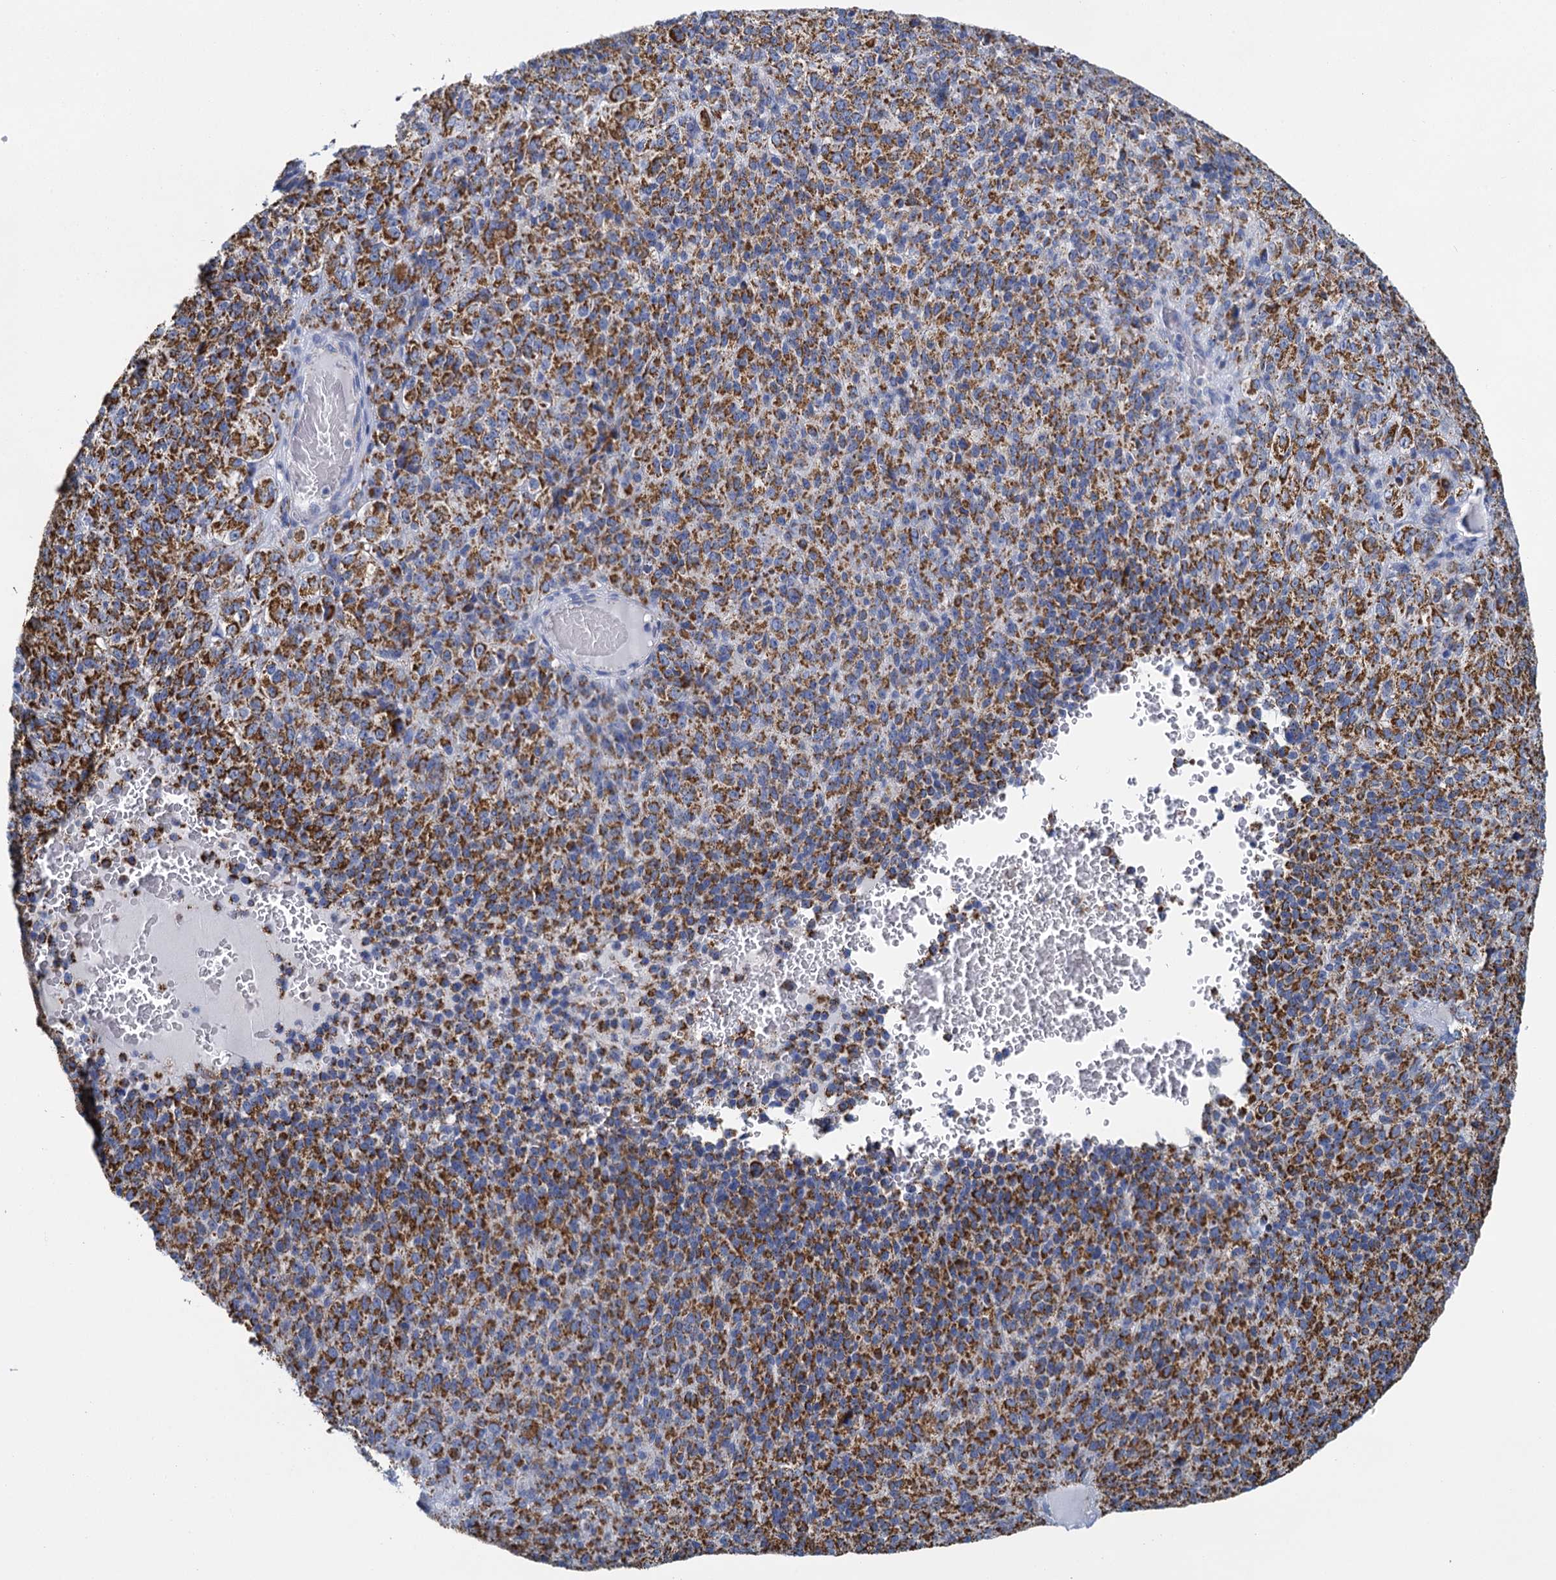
{"staining": {"intensity": "strong", "quantity": ">75%", "location": "cytoplasmic/membranous"}, "tissue": "melanoma", "cell_type": "Tumor cells", "image_type": "cancer", "snomed": [{"axis": "morphology", "description": "Malignant melanoma, Metastatic site"}, {"axis": "topography", "description": "Brain"}], "caption": "This histopathology image exhibits malignant melanoma (metastatic site) stained with immunohistochemistry (IHC) to label a protein in brown. The cytoplasmic/membranous of tumor cells show strong positivity for the protein. Nuclei are counter-stained blue.", "gene": "CCP110", "patient": {"sex": "female", "age": 56}}